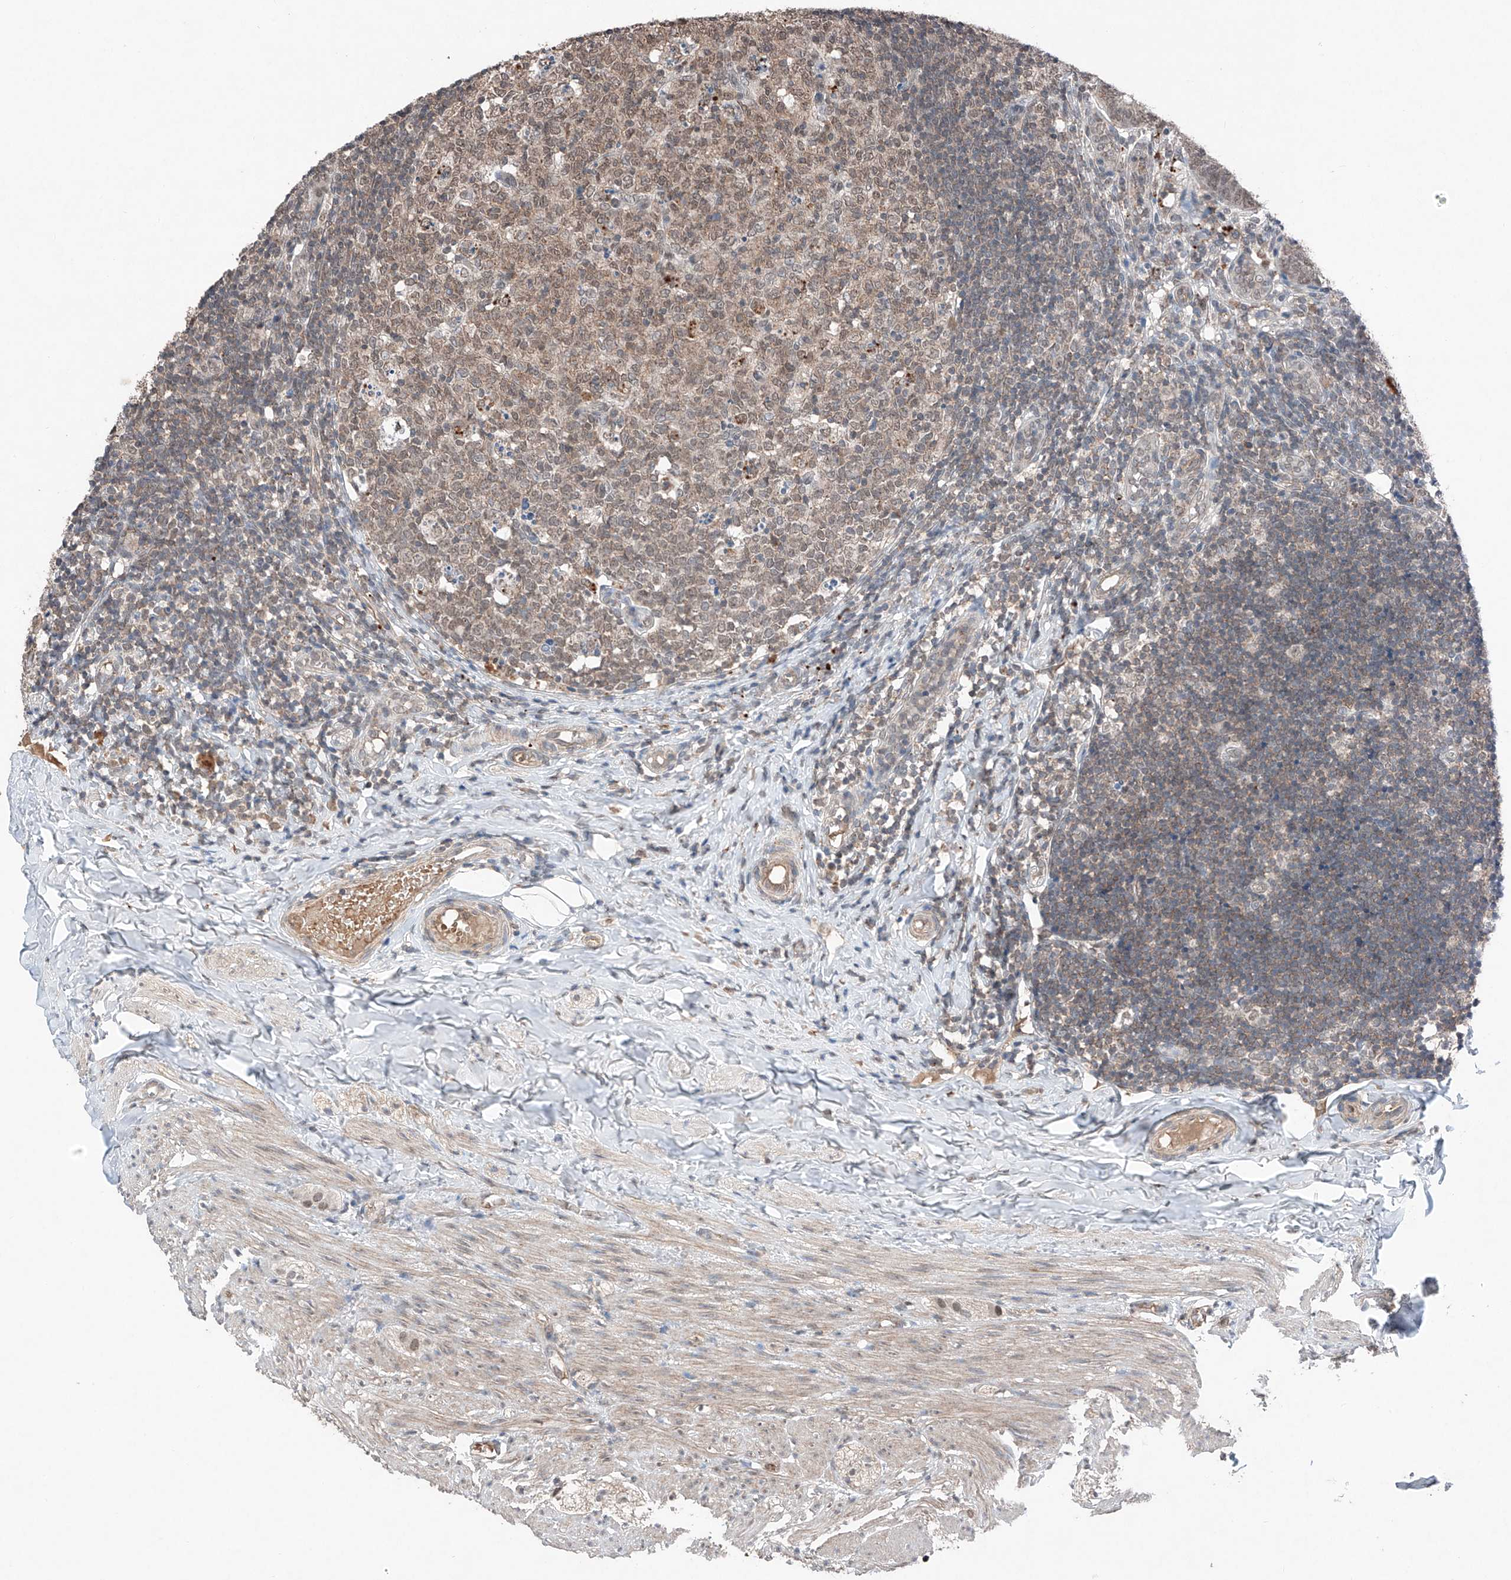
{"staining": {"intensity": "moderate", "quantity": "25%-75%", "location": "nuclear"}, "tissue": "appendix", "cell_type": "Glandular cells", "image_type": "normal", "snomed": [{"axis": "morphology", "description": "Normal tissue, NOS"}, {"axis": "topography", "description": "Appendix"}], "caption": "IHC of normal appendix demonstrates medium levels of moderate nuclear positivity in approximately 25%-75% of glandular cells.", "gene": "TBX4", "patient": {"sex": "male", "age": 8}}